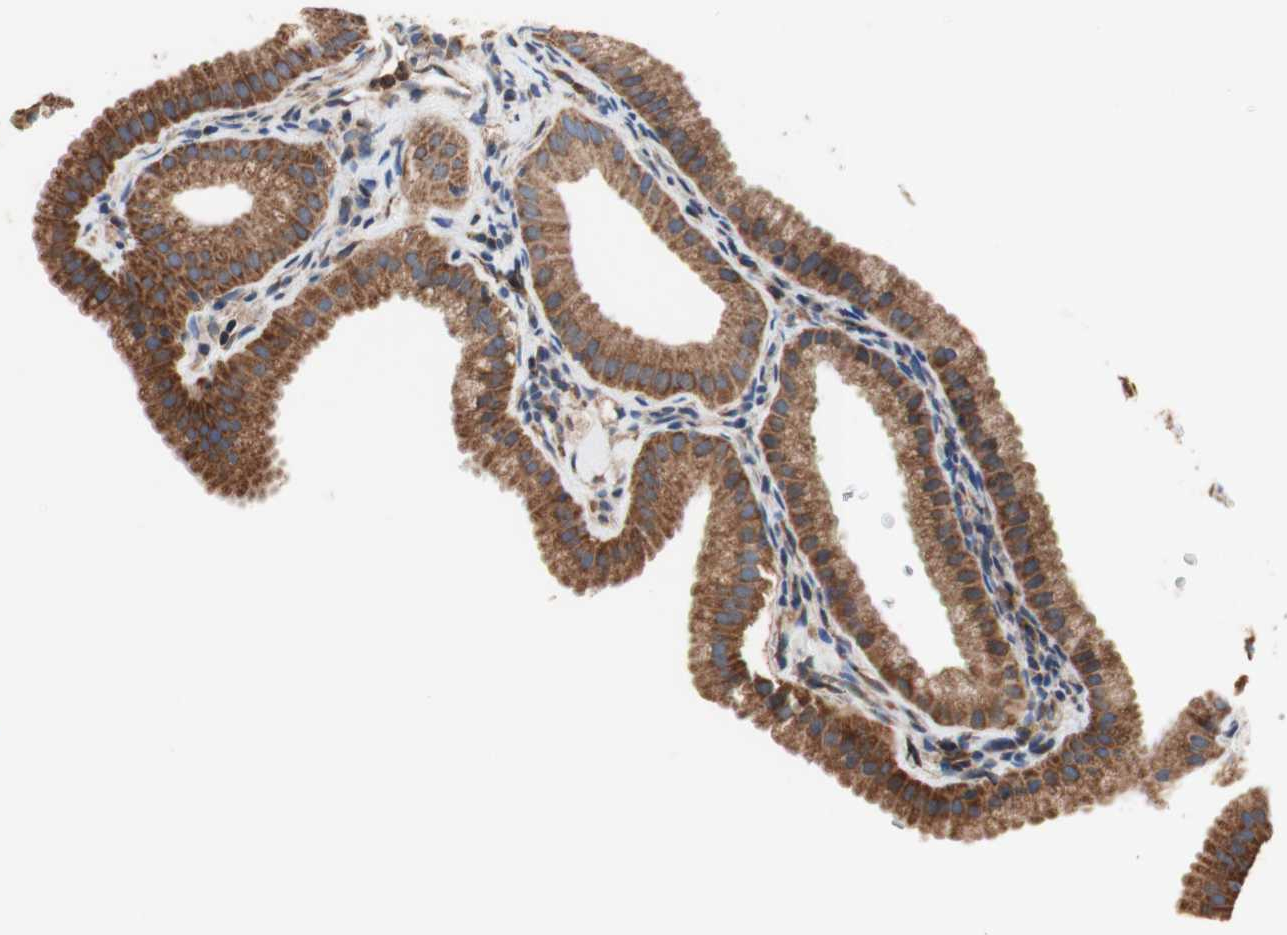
{"staining": {"intensity": "strong", "quantity": ">75%", "location": "cytoplasmic/membranous"}, "tissue": "gallbladder", "cell_type": "Glandular cells", "image_type": "normal", "snomed": [{"axis": "morphology", "description": "Normal tissue, NOS"}, {"axis": "topography", "description": "Gallbladder"}], "caption": "Strong cytoplasmic/membranous positivity is appreciated in about >75% of glandular cells in normal gallbladder.", "gene": "FMR1", "patient": {"sex": "female", "age": 64}}